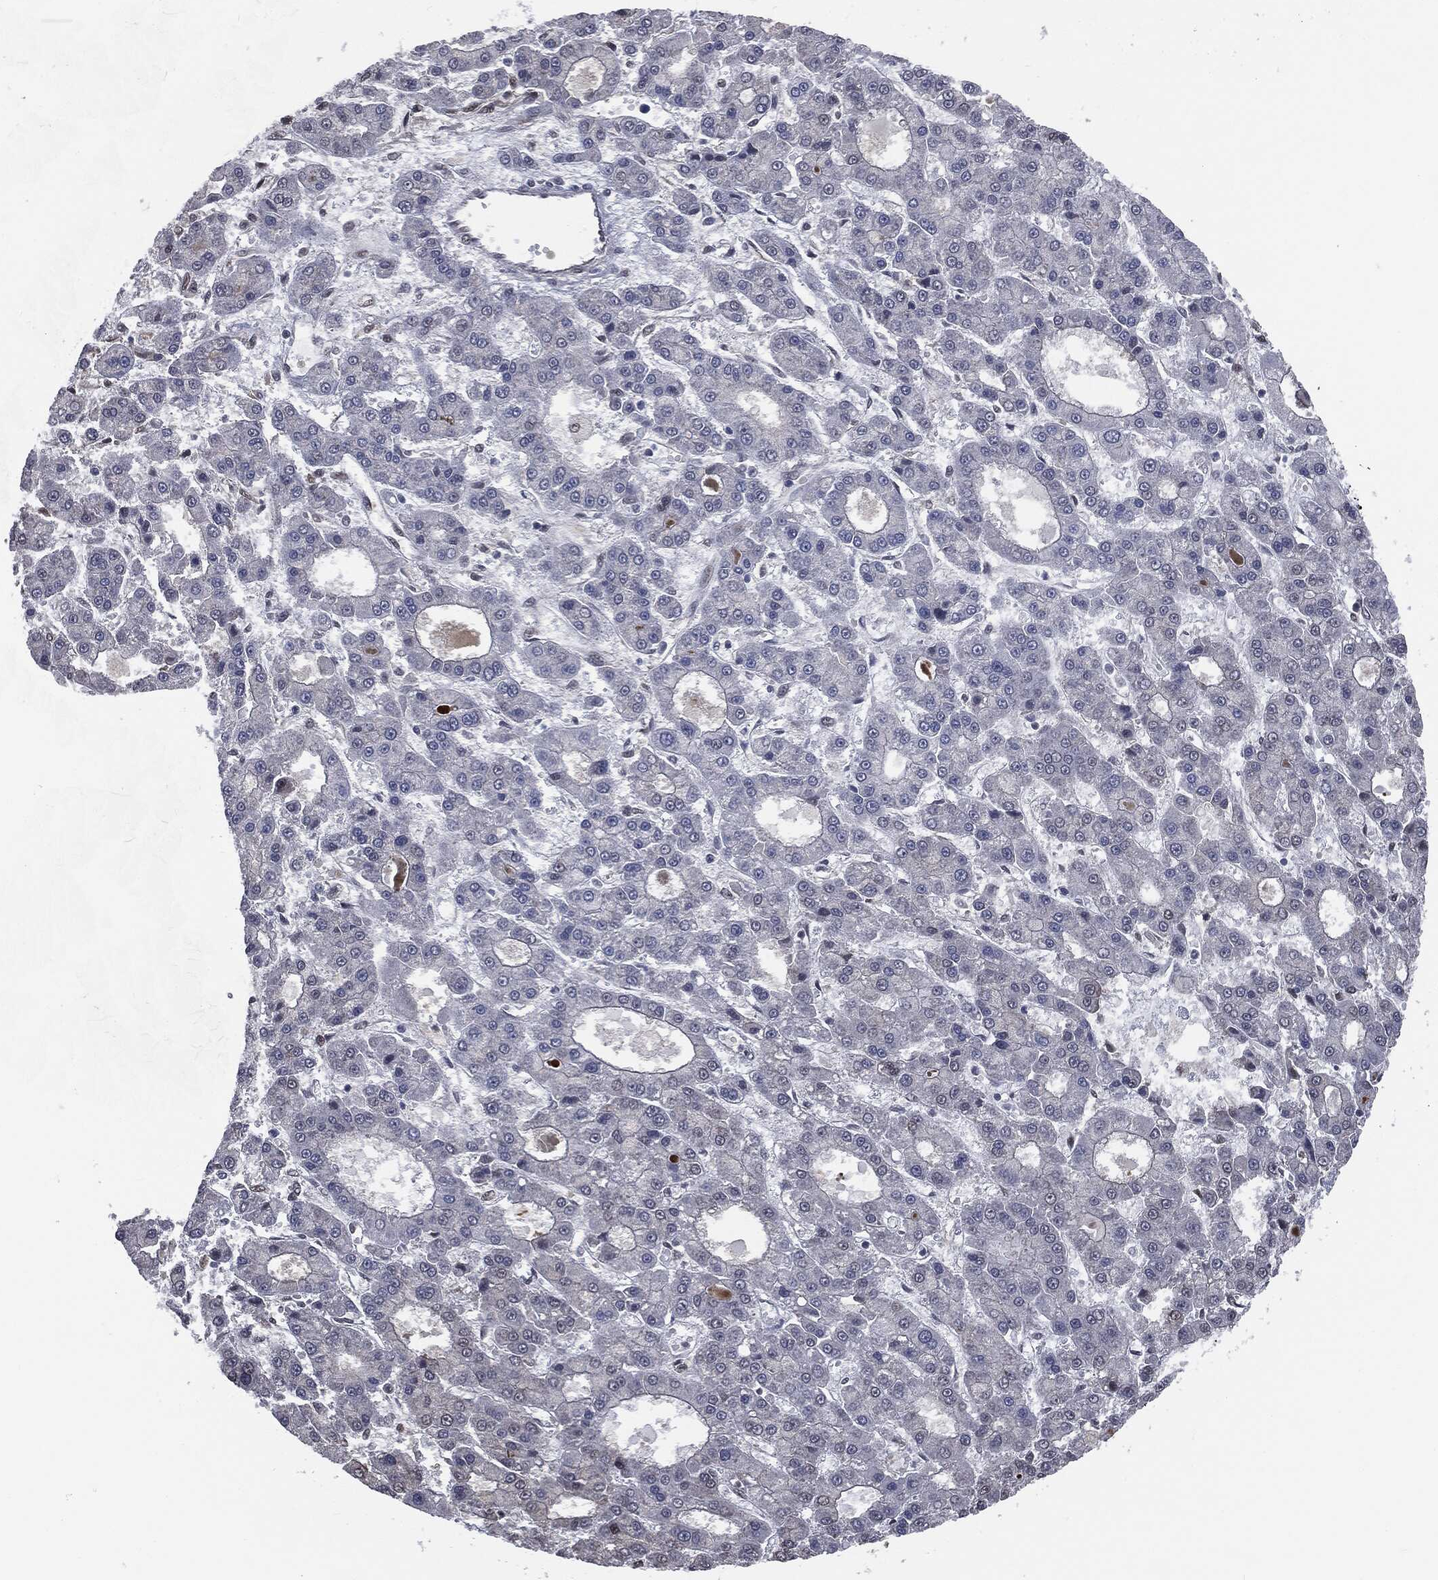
{"staining": {"intensity": "negative", "quantity": "none", "location": "none"}, "tissue": "liver cancer", "cell_type": "Tumor cells", "image_type": "cancer", "snomed": [{"axis": "morphology", "description": "Carcinoma, Hepatocellular, NOS"}, {"axis": "topography", "description": "Liver"}], "caption": "IHC micrograph of neoplastic tissue: liver cancer stained with DAB displays no significant protein positivity in tumor cells.", "gene": "SHLD2", "patient": {"sex": "male", "age": 70}}